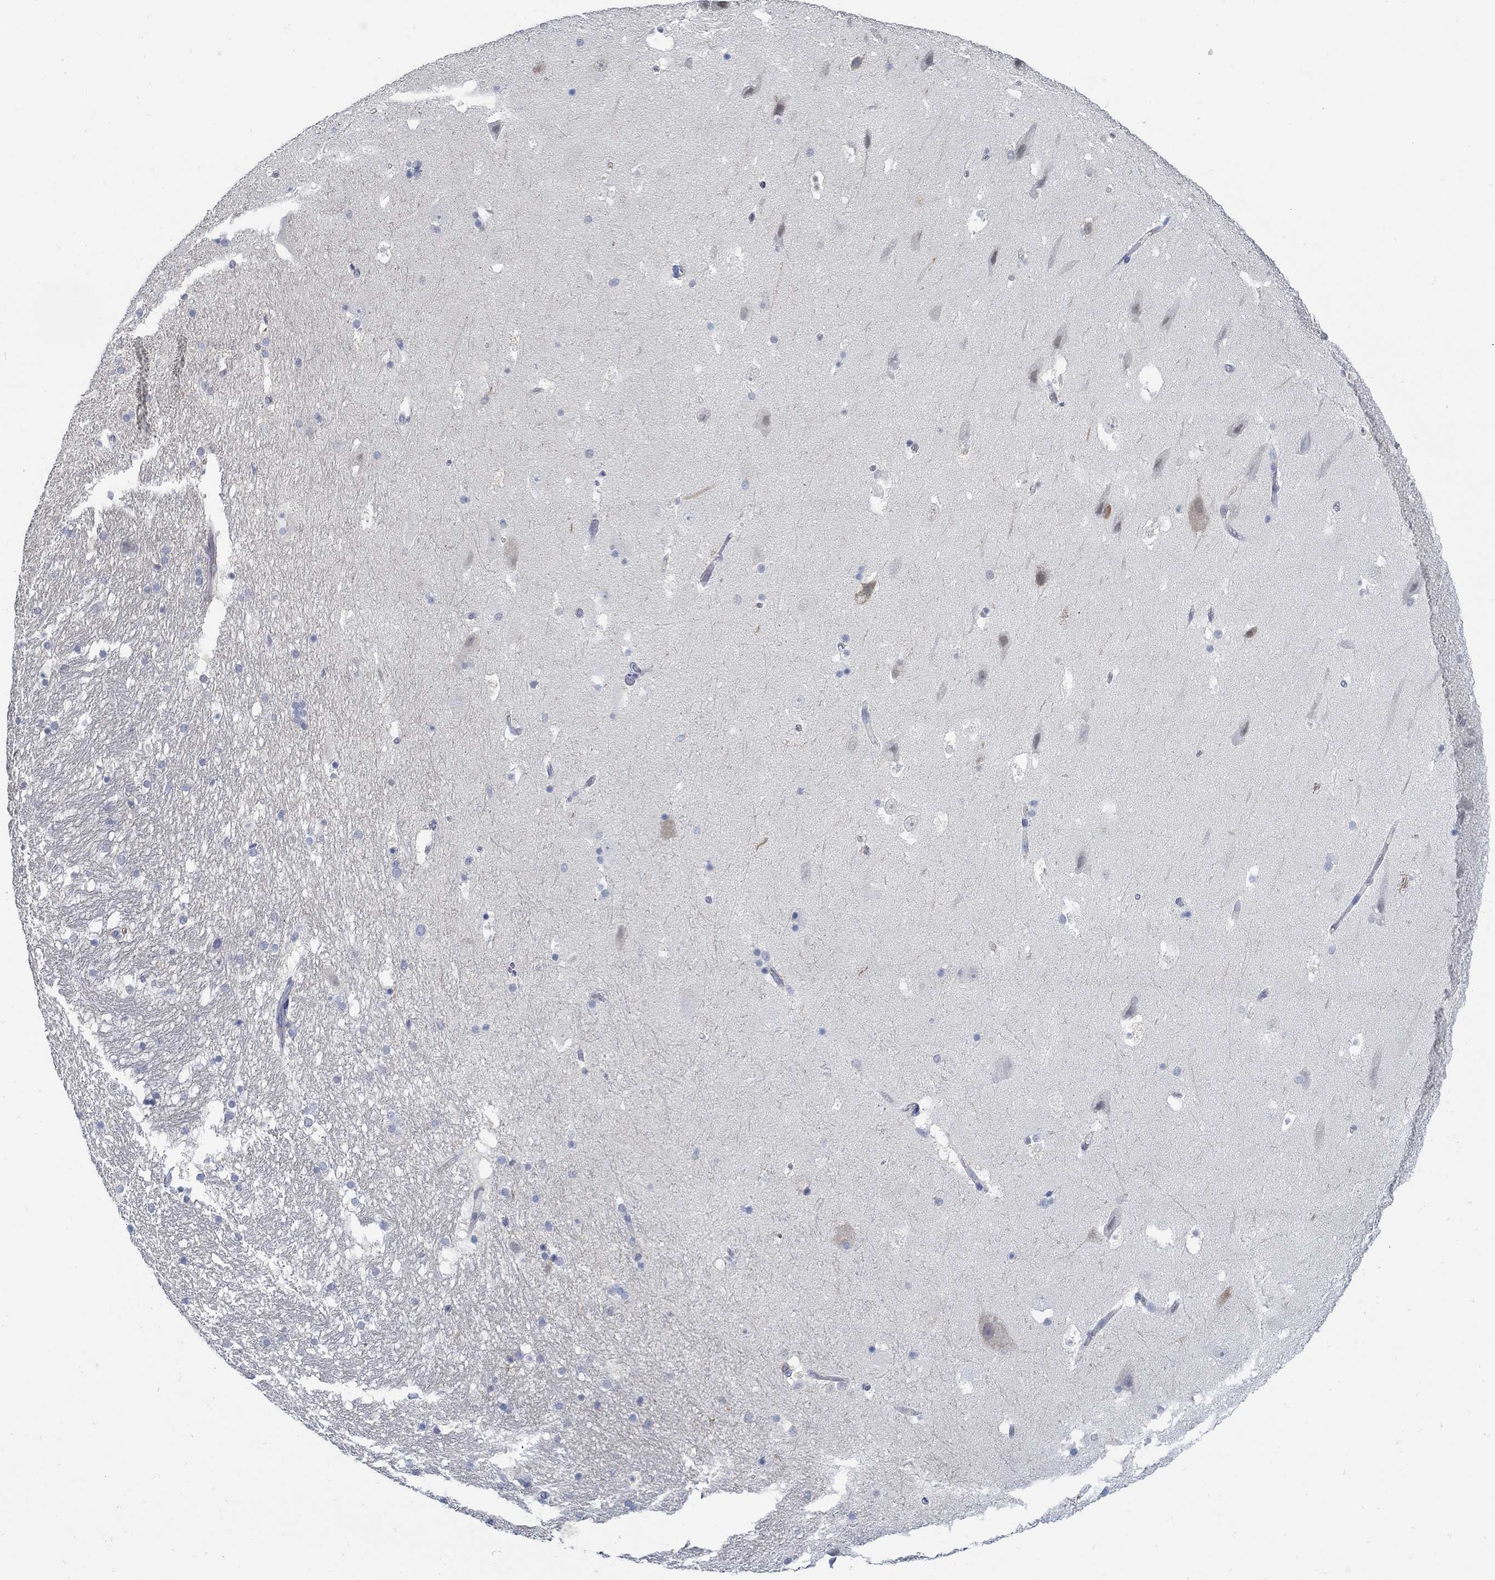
{"staining": {"intensity": "negative", "quantity": "none", "location": "none"}, "tissue": "hippocampus", "cell_type": "Glial cells", "image_type": "normal", "snomed": [{"axis": "morphology", "description": "Normal tissue, NOS"}, {"axis": "topography", "description": "Hippocampus"}], "caption": "High power microscopy image of an immunohistochemistry micrograph of normal hippocampus, revealing no significant expression in glial cells.", "gene": "PCDH11X", "patient": {"sex": "male", "age": 51}}